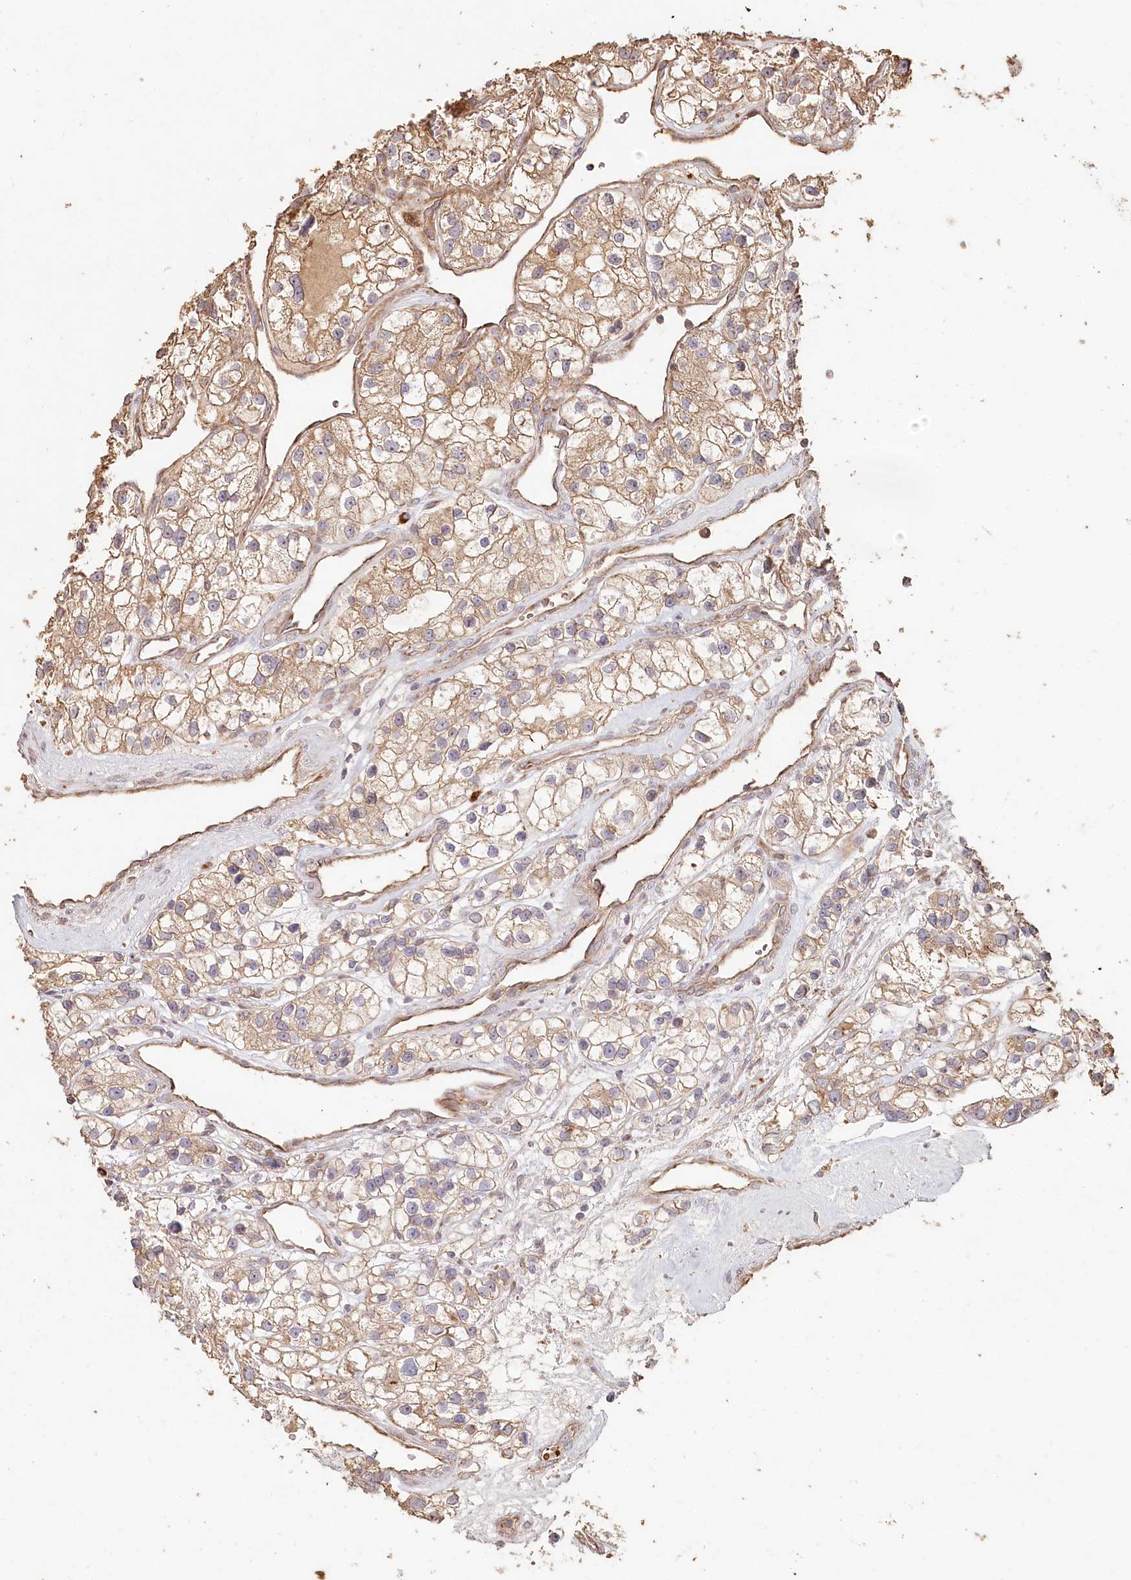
{"staining": {"intensity": "weak", "quantity": ">75%", "location": "cytoplasmic/membranous"}, "tissue": "renal cancer", "cell_type": "Tumor cells", "image_type": "cancer", "snomed": [{"axis": "morphology", "description": "Adenocarcinoma, NOS"}, {"axis": "topography", "description": "Kidney"}], "caption": "Renal cancer stained with DAB (3,3'-diaminobenzidine) IHC reveals low levels of weak cytoplasmic/membranous positivity in about >75% of tumor cells.", "gene": "HAL", "patient": {"sex": "female", "age": 57}}